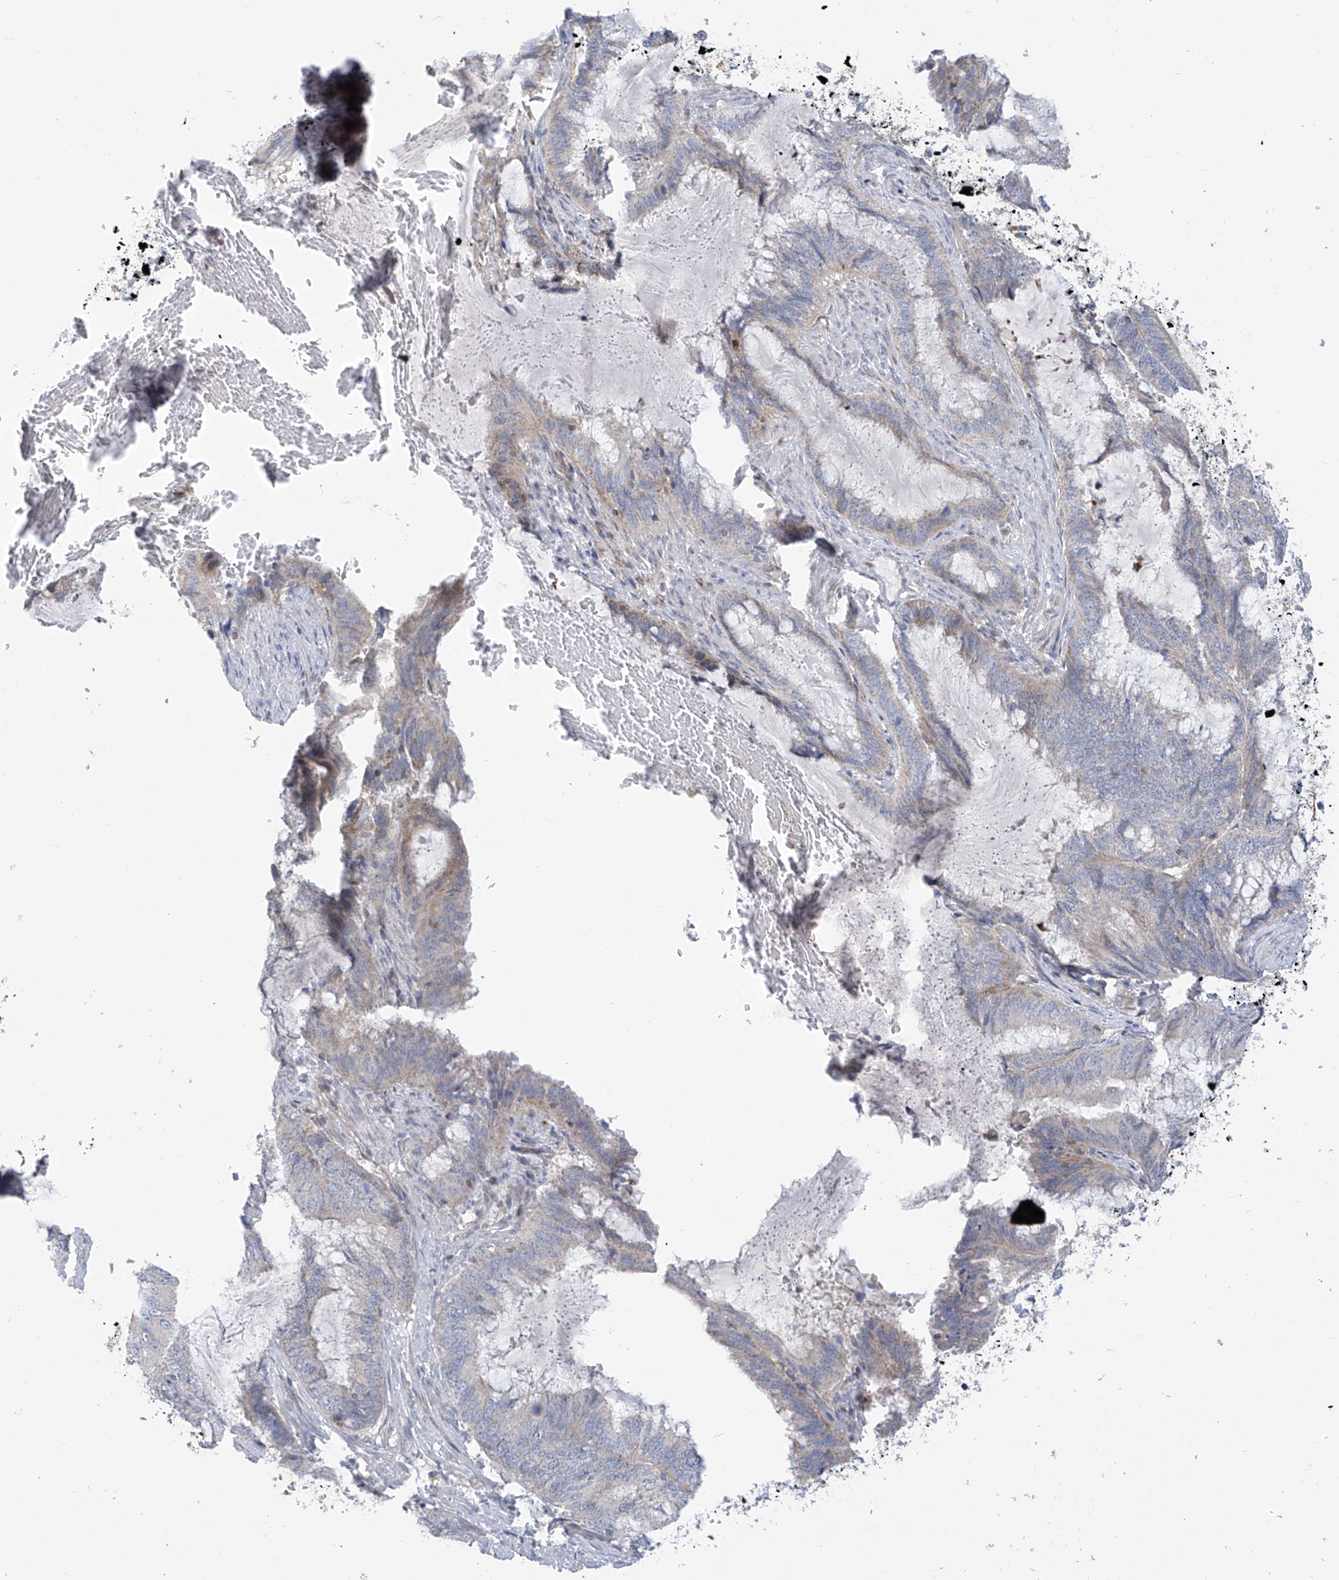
{"staining": {"intensity": "negative", "quantity": "none", "location": "none"}, "tissue": "endometrial cancer", "cell_type": "Tumor cells", "image_type": "cancer", "snomed": [{"axis": "morphology", "description": "Adenocarcinoma, NOS"}, {"axis": "topography", "description": "Endometrium"}], "caption": "This image is of endometrial cancer (adenocarcinoma) stained with immunohistochemistry (IHC) to label a protein in brown with the nuclei are counter-stained blue. There is no expression in tumor cells. The staining is performed using DAB brown chromogen with nuclei counter-stained in using hematoxylin.", "gene": "SLCO4A1", "patient": {"sex": "female", "age": 51}}